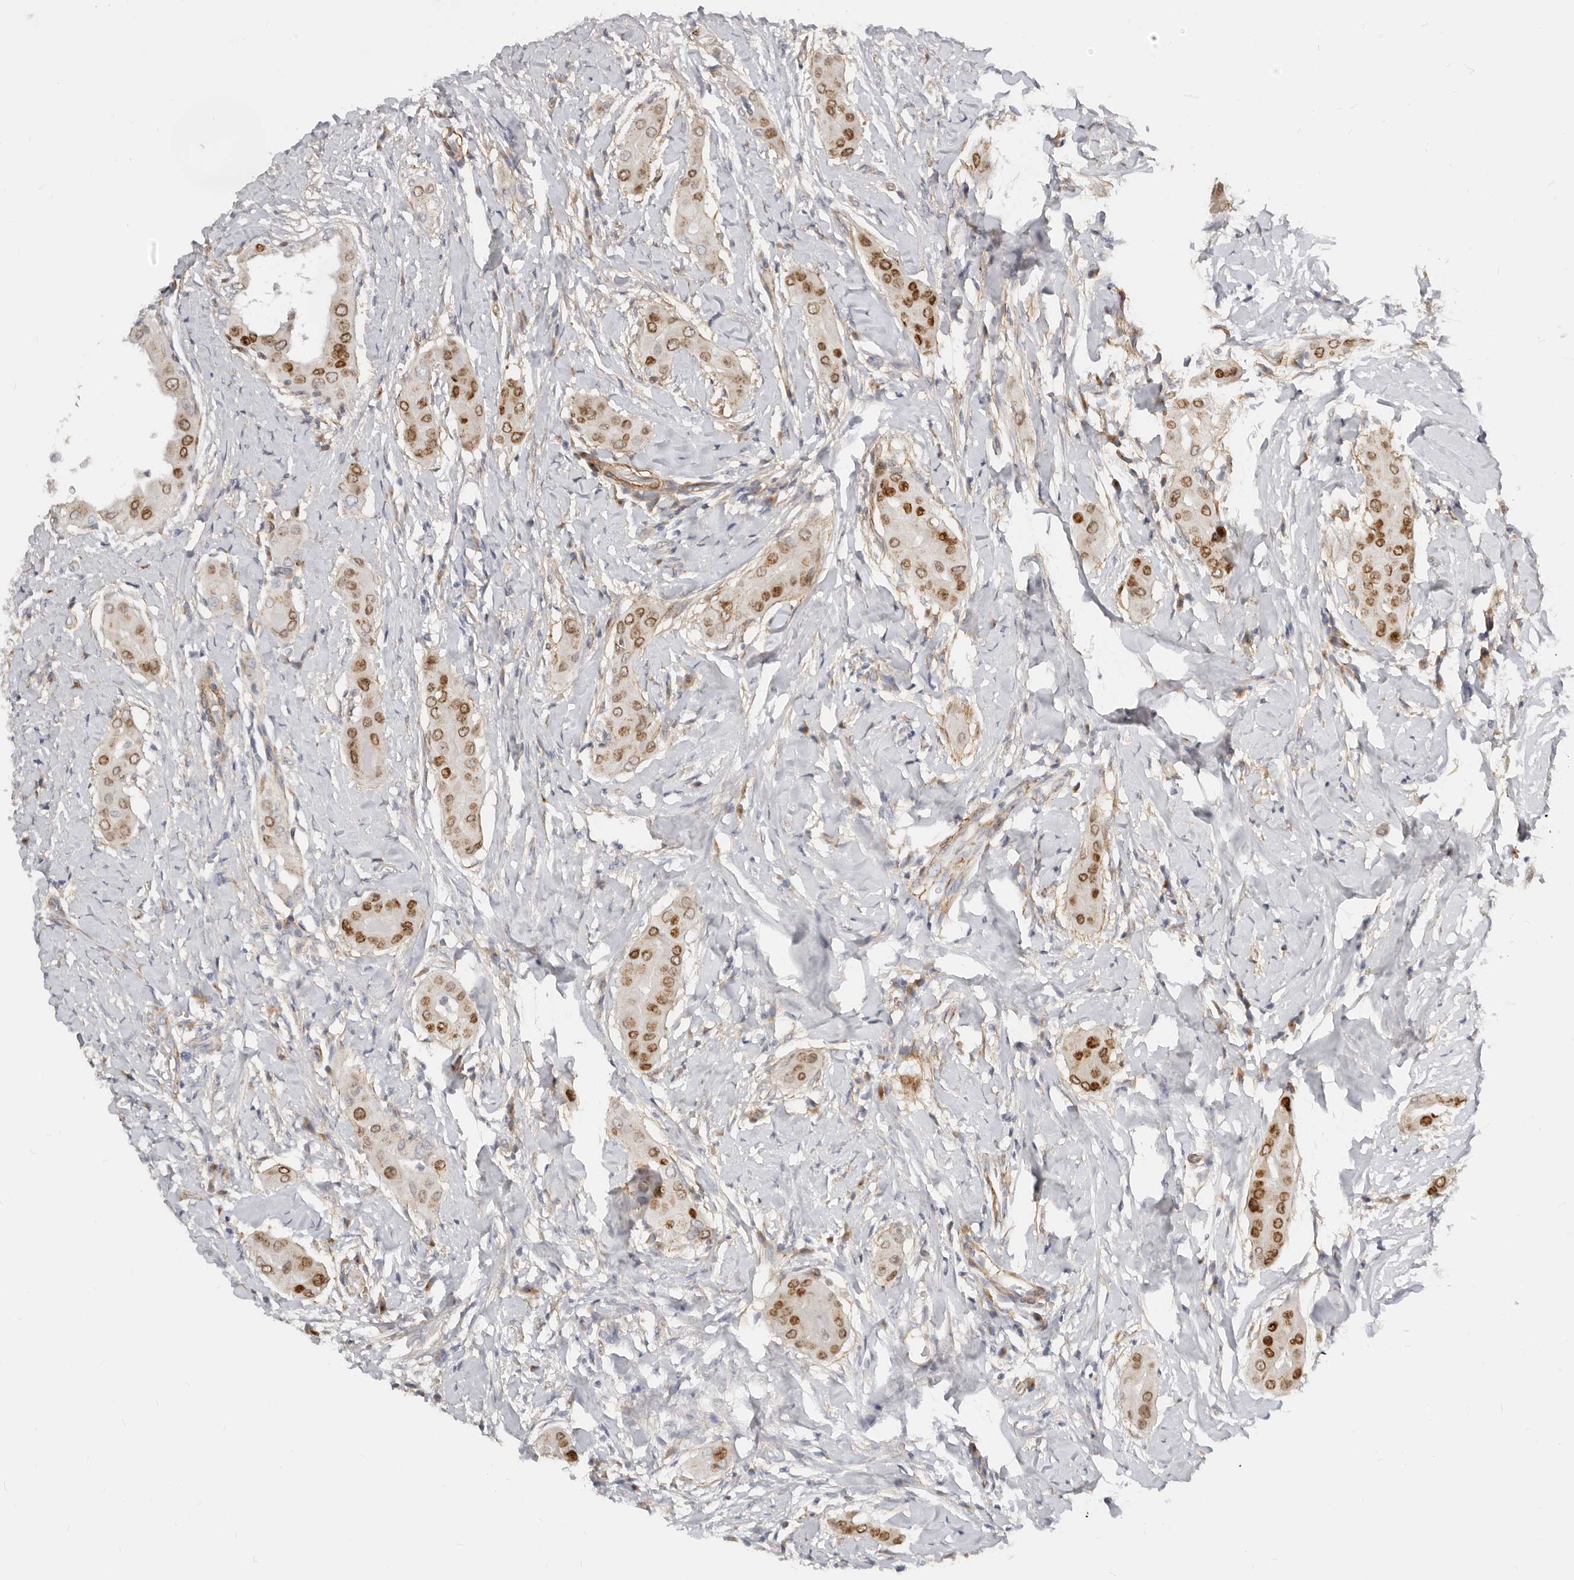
{"staining": {"intensity": "moderate", "quantity": "25%-75%", "location": "cytoplasmic/membranous,nuclear"}, "tissue": "thyroid cancer", "cell_type": "Tumor cells", "image_type": "cancer", "snomed": [{"axis": "morphology", "description": "Papillary adenocarcinoma, NOS"}, {"axis": "topography", "description": "Thyroid gland"}], "caption": "A high-resolution histopathology image shows immunohistochemistry staining of papillary adenocarcinoma (thyroid), which displays moderate cytoplasmic/membranous and nuclear staining in about 25%-75% of tumor cells. The staining was performed using DAB (3,3'-diaminobenzidine) to visualize the protein expression in brown, while the nuclei were stained in blue with hematoxylin (Magnification: 20x).", "gene": "RABAC1", "patient": {"sex": "male", "age": 33}}